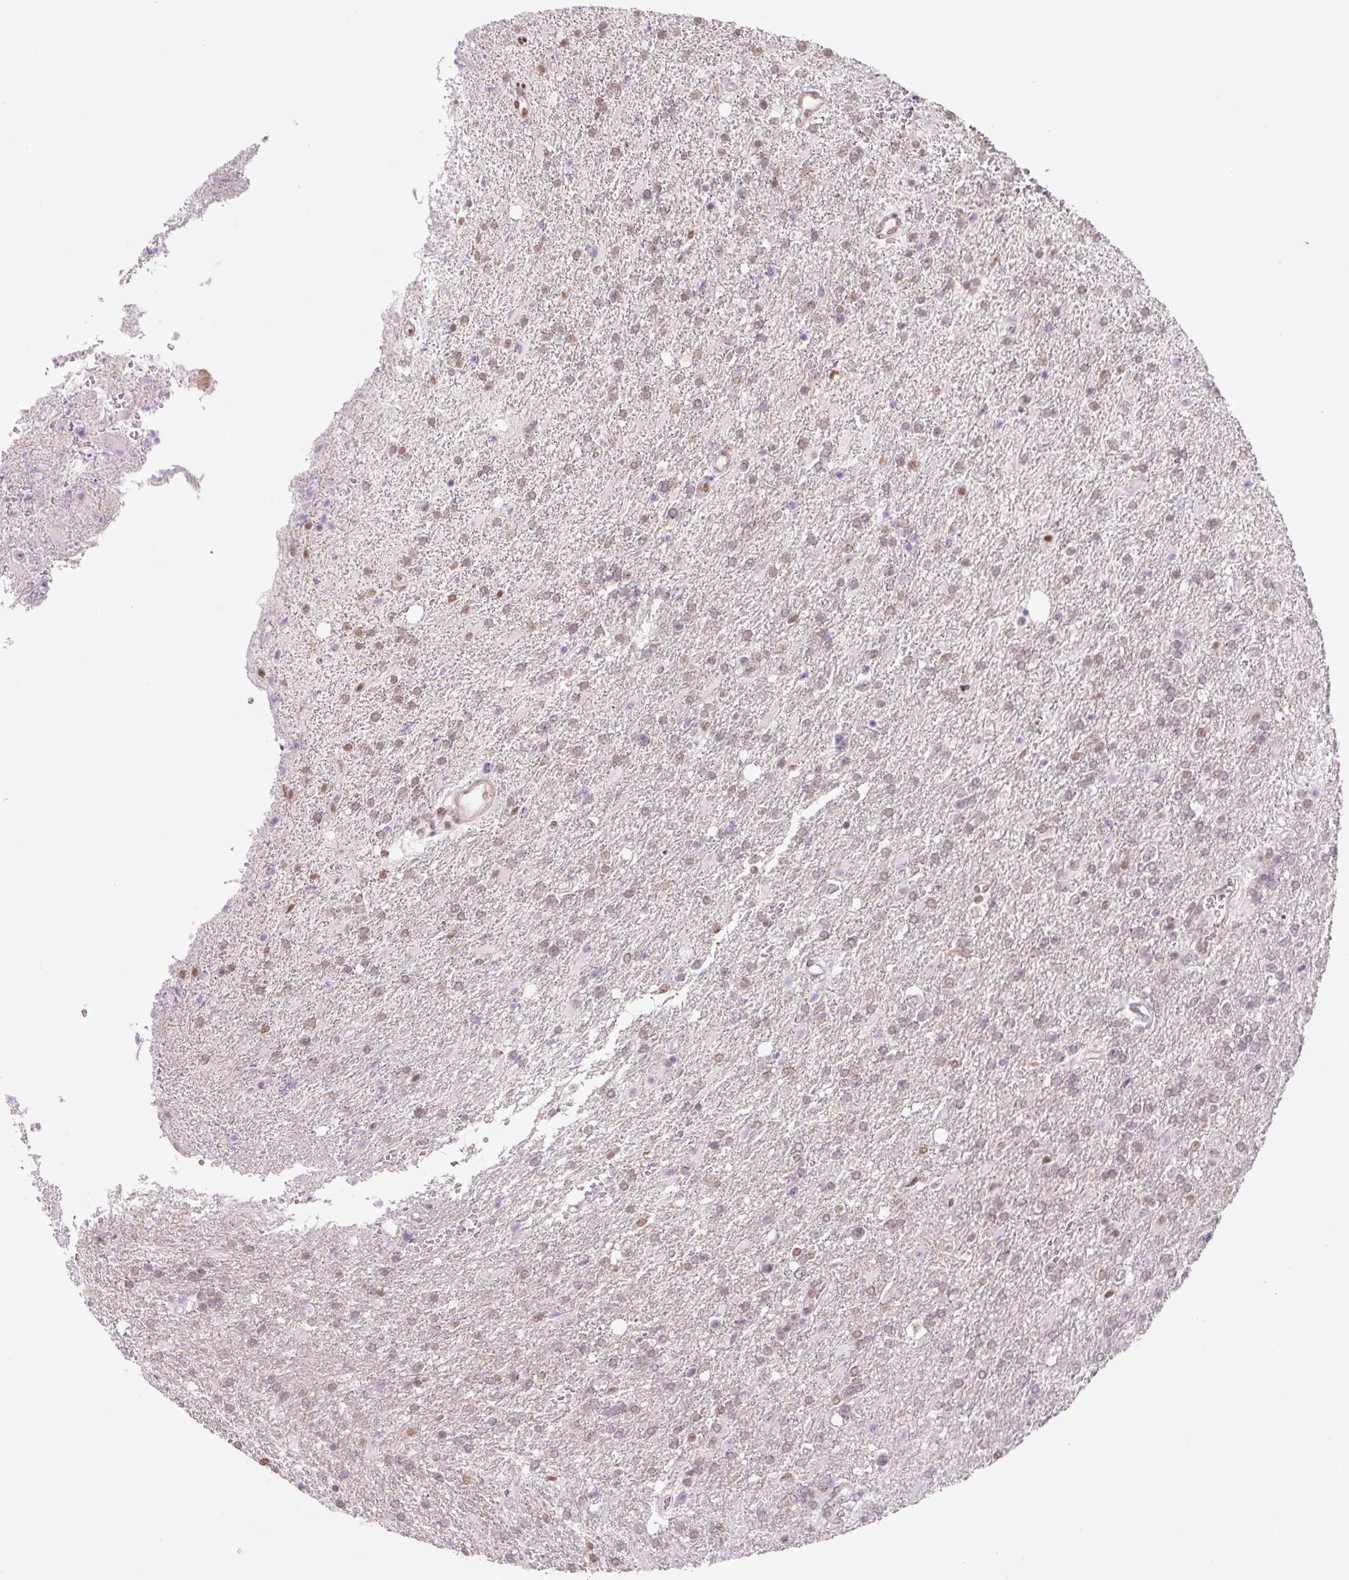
{"staining": {"intensity": "moderate", "quantity": ">75%", "location": "nuclear"}, "tissue": "glioma", "cell_type": "Tumor cells", "image_type": "cancer", "snomed": [{"axis": "morphology", "description": "Glioma, malignant, High grade"}, {"axis": "topography", "description": "Brain"}], "caption": "Glioma stained for a protein (brown) displays moderate nuclear positive expression in approximately >75% of tumor cells.", "gene": "TCFL5", "patient": {"sex": "male", "age": 56}}